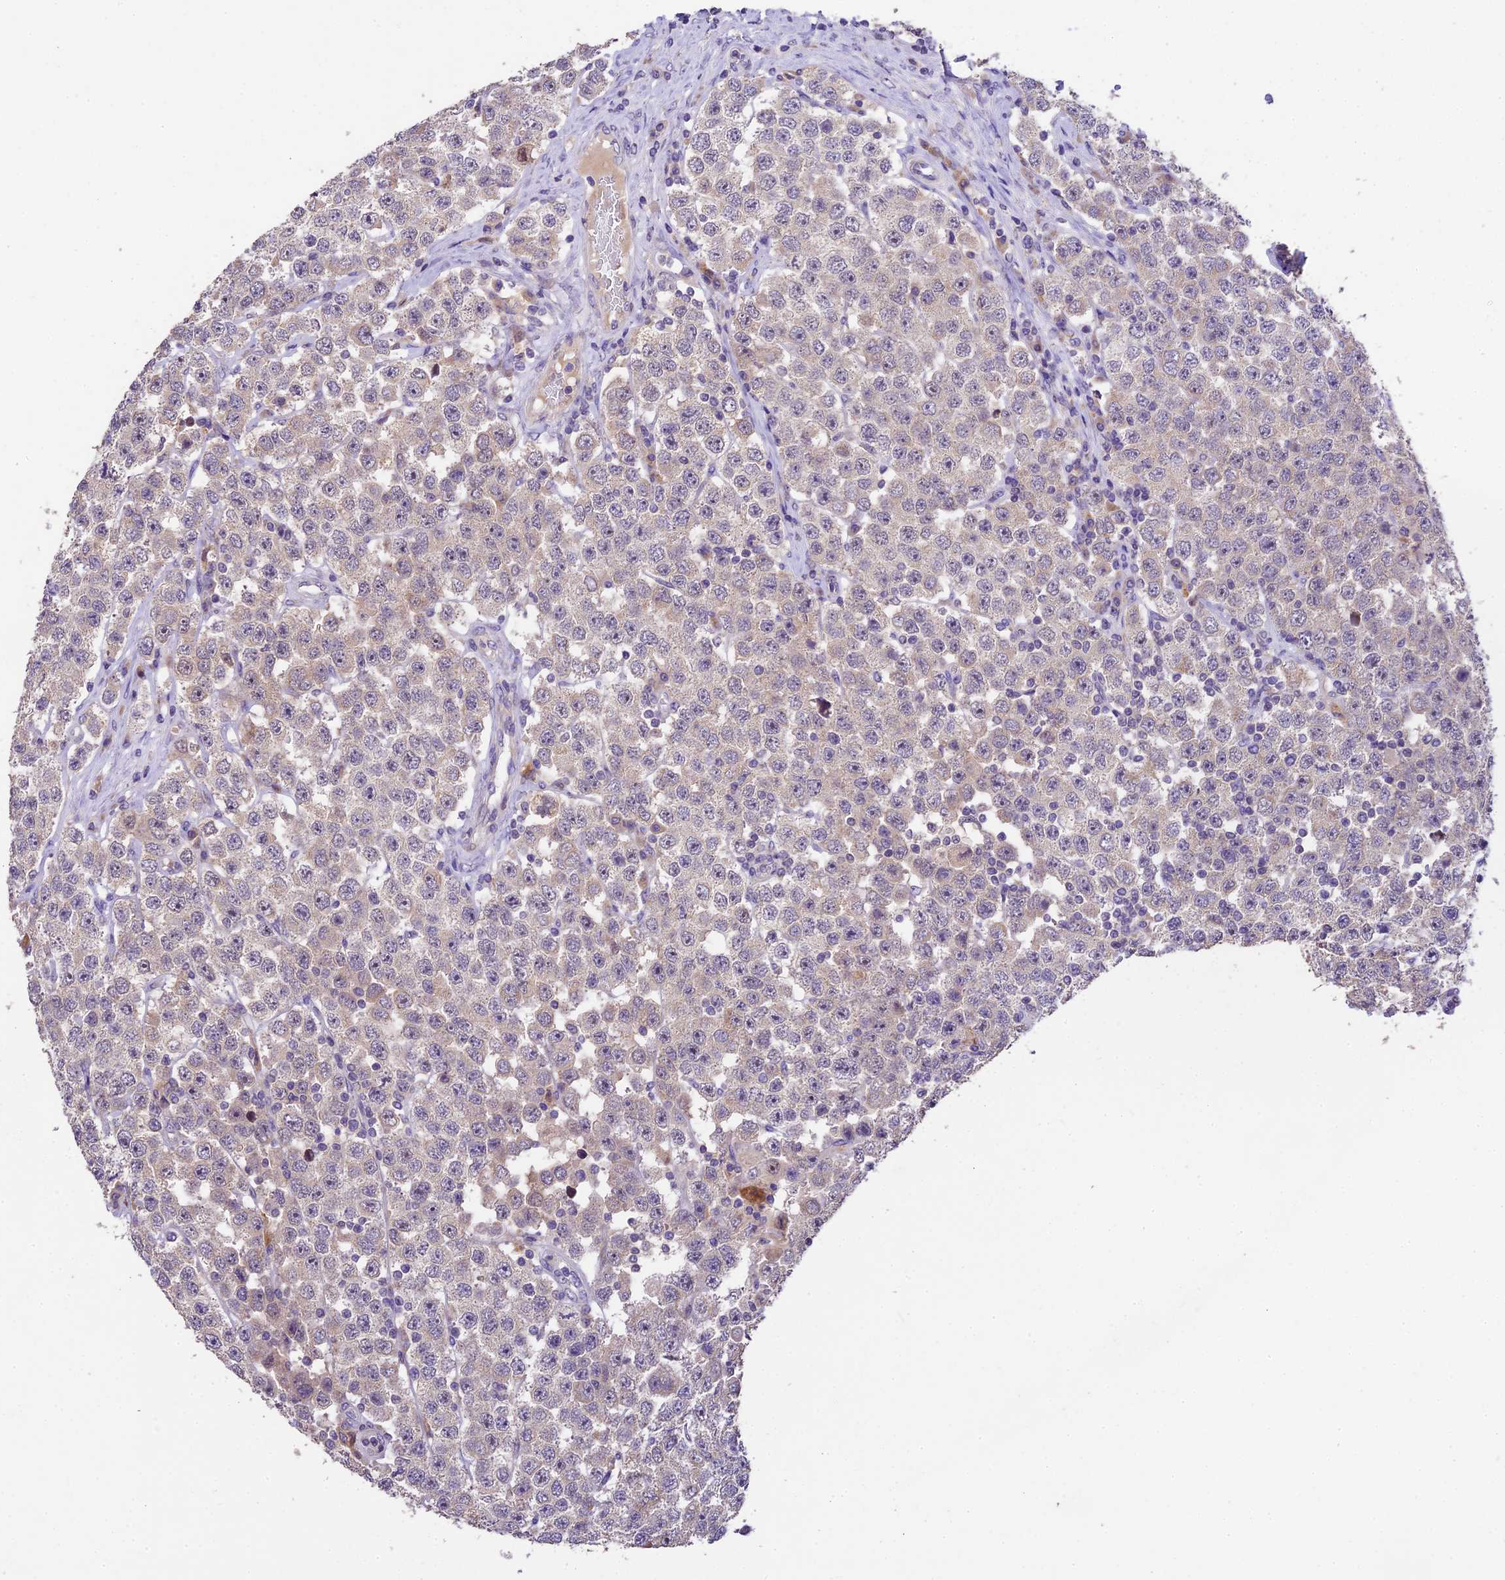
{"staining": {"intensity": "negative", "quantity": "none", "location": "none"}, "tissue": "testis cancer", "cell_type": "Tumor cells", "image_type": "cancer", "snomed": [{"axis": "morphology", "description": "Seminoma, NOS"}, {"axis": "topography", "description": "Testis"}], "caption": "This is a micrograph of immunohistochemistry staining of testis cancer, which shows no expression in tumor cells.", "gene": "DGKH", "patient": {"sex": "male", "age": 28}}